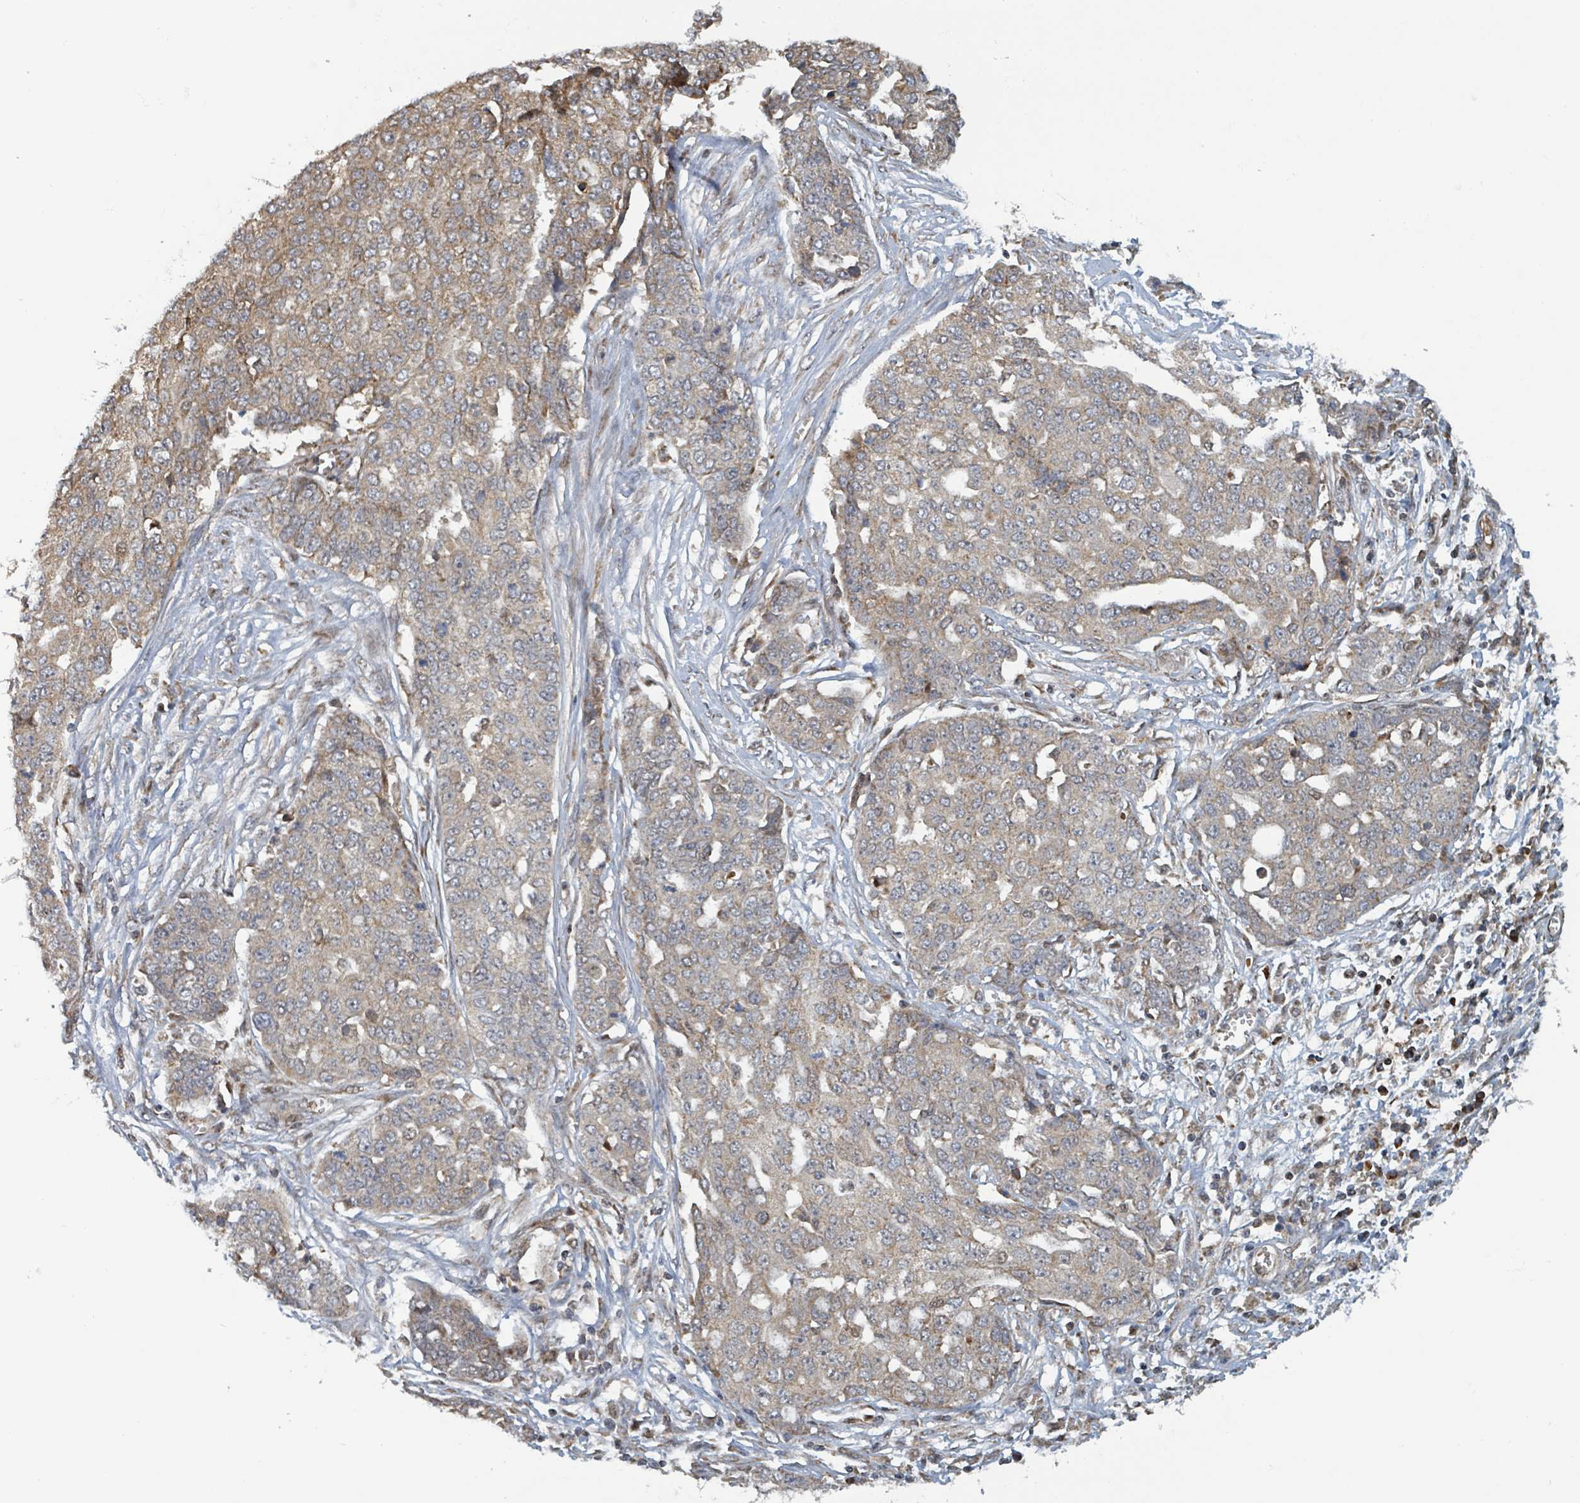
{"staining": {"intensity": "moderate", "quantity": "25%-75%", "location": "cytoplasmic/membranous"}, "tissue": "ovarian cancer", "cell_type": "Tumor cells", "image_type": "cancer", "snomed": [{"axis": "morphology", "description": "Cystadenocarcinoma, serous, NOS"}, {"axis": "topography", "description": "Soft tissue"}, {"axis": "topography", "description": "Ovary"}], "caption": "There is medium levels of moderate cytoplasmic/membranous positivity in tumor cells of serous cystadenocarcinoma (ovarian), as demonstrated by immunohistochemical staining (brown color).", "gene": "HIVEP1", "patient": {"sex": "female", "age": 57}}